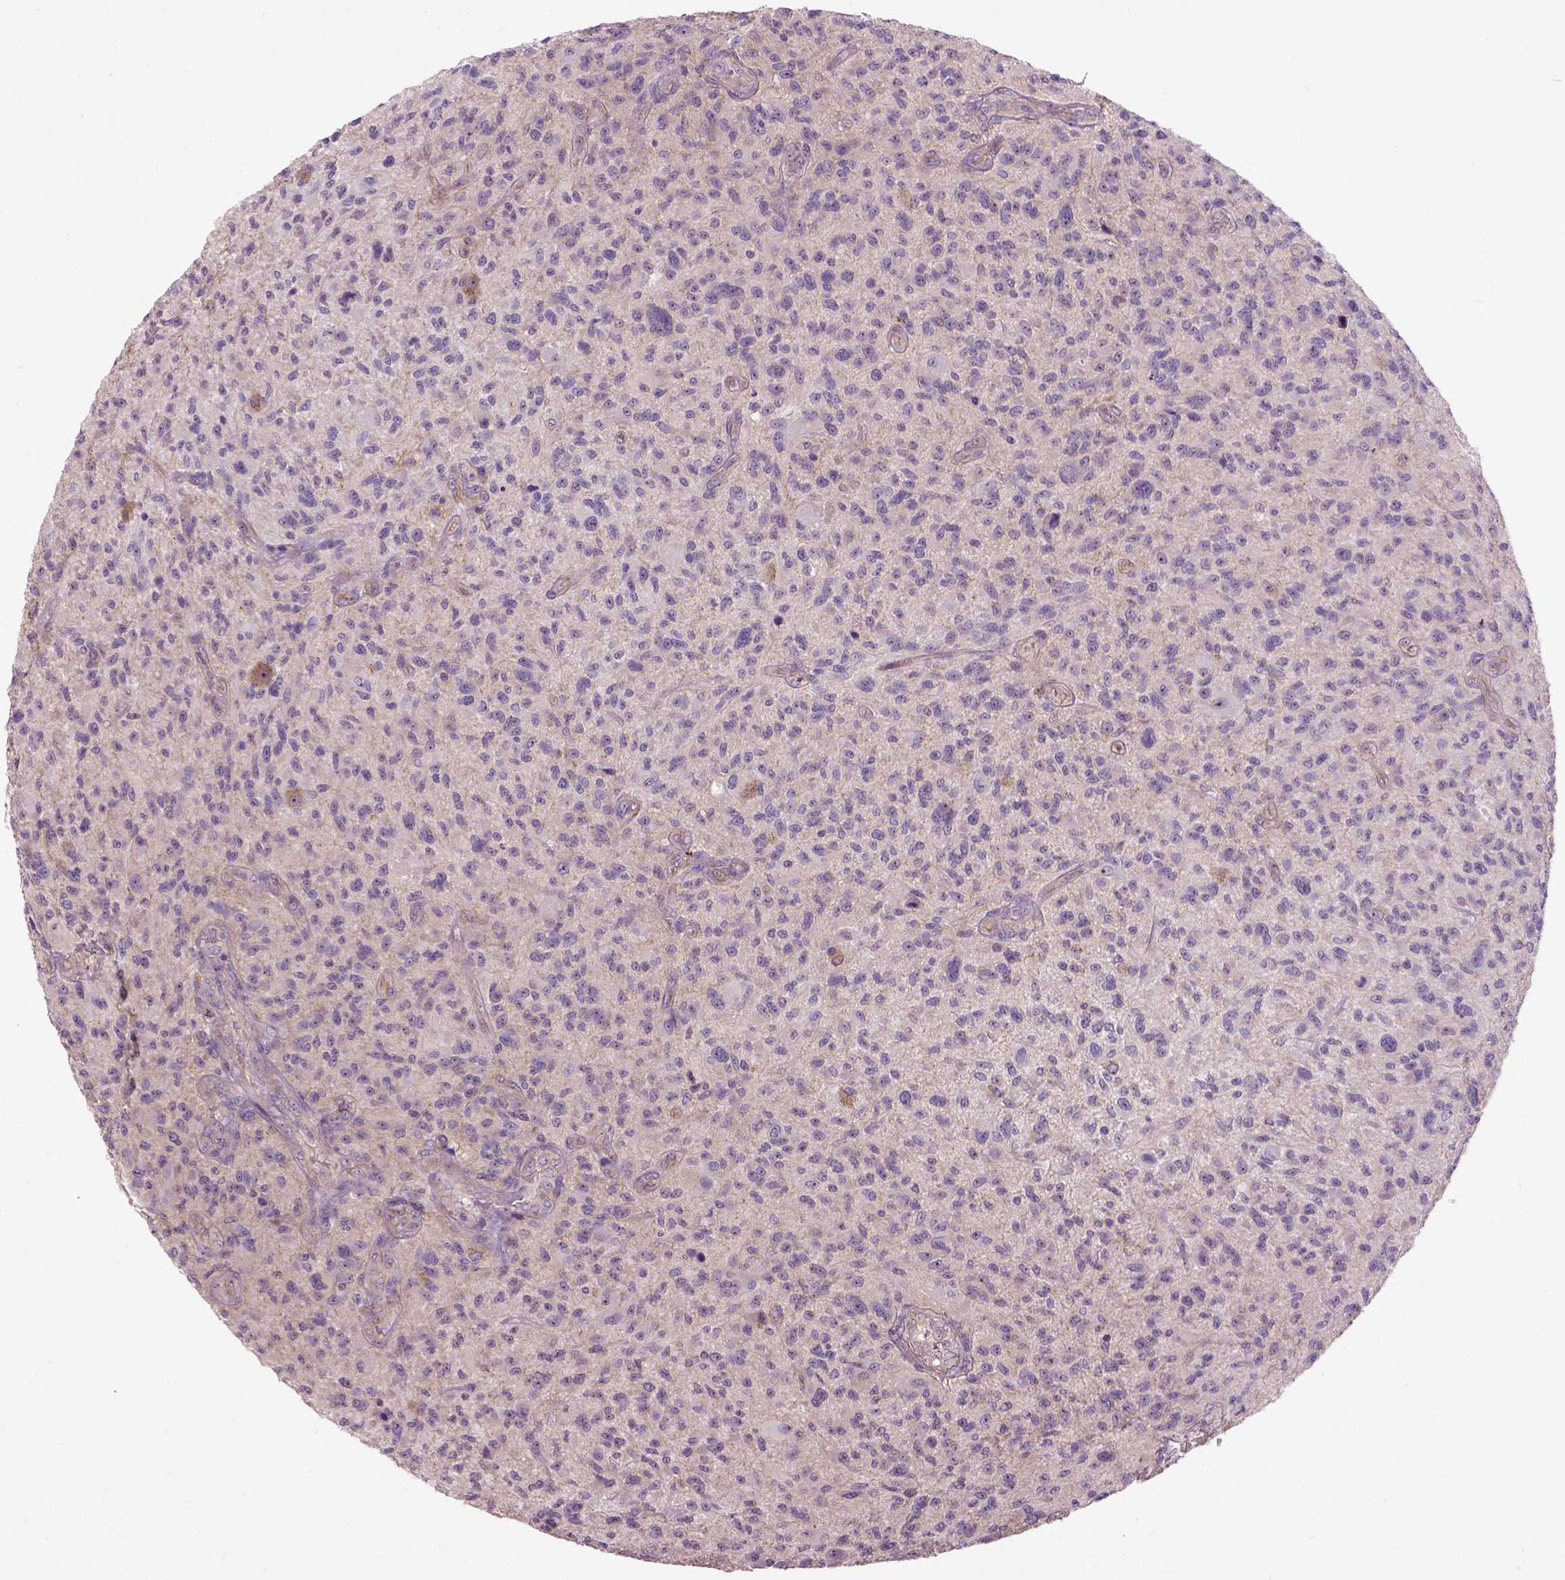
{"staining": {"intensity": "negative", "quantity": "none", "location": "none"}, "tissue": "glioma", "cell_type": "Tumor cells", "image_type": "cancer", "snomed": [{"axis": "morphology", "description": "Glioma, malignant, High grade"}, {"axis": "topography", "description": "Brain"}], "caption": "Photomicrograph shows no significant protein staining in tumor cells of high-grade glioma (malignant).", "gene": "MAPT", "patient": {"sex": "male", "age": 47}}